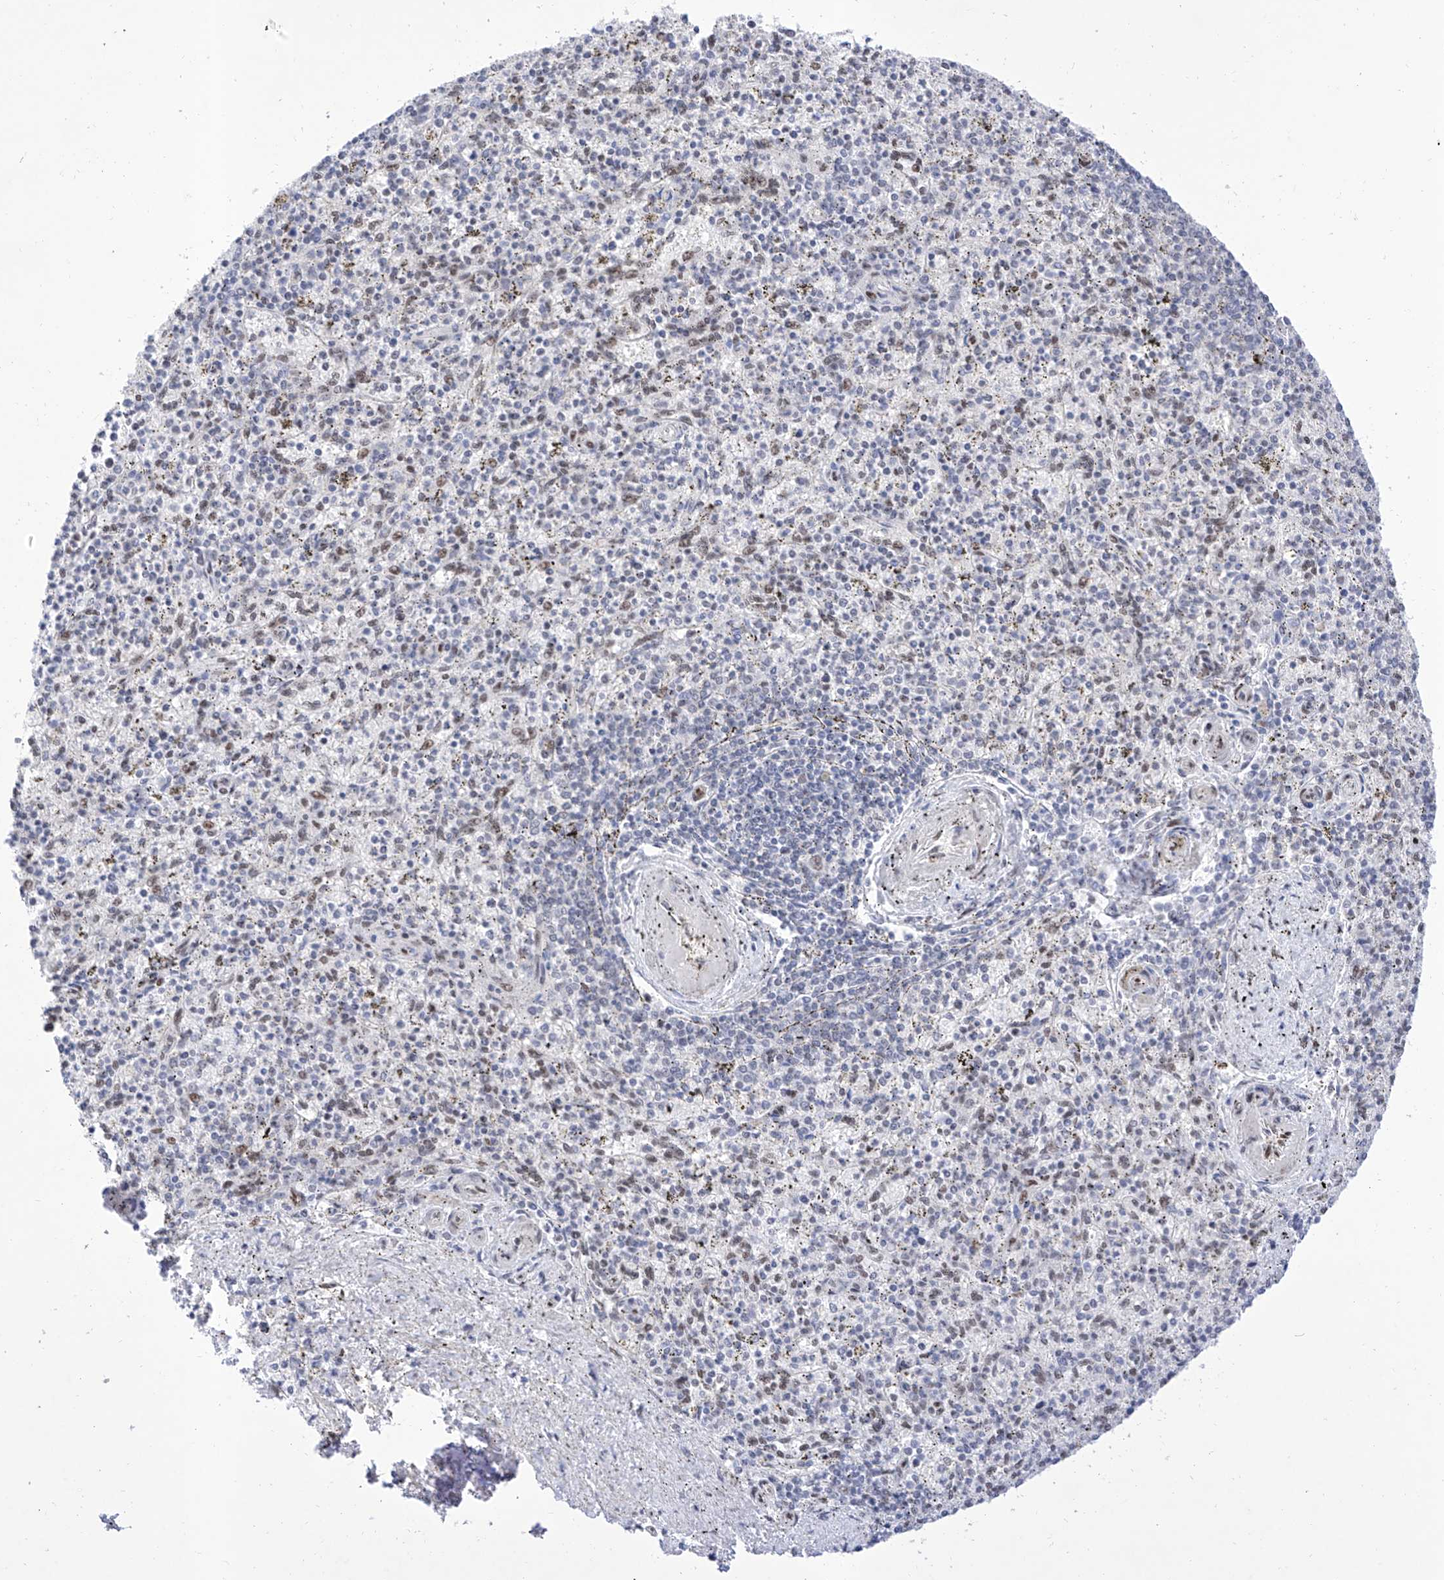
{"staining": {"intensity": "moderate", "quantity": "<25%", "location": "nuclear"}, "tissue": "spleen", "cell_type": "Cells in red pulp", "image_type": "normal", "snomed": [{"axis": "morphology", "description": "Normal tissue, NOS"}, {"axis": "topography", "description": "Spleen"}], "caption": "Benign spleen demonstrates moderate nuclear positivity in about <25% of cells in red pulp, visualized by immunohistochemistry. (Stains: DAB (3,3'-diaminobenzidine) in brown, nuclei in blue, Microscopy: brightfield microscopy at high magnification).", "gene": "ATN1", "patient": {"sex": "male", "age": 72}}